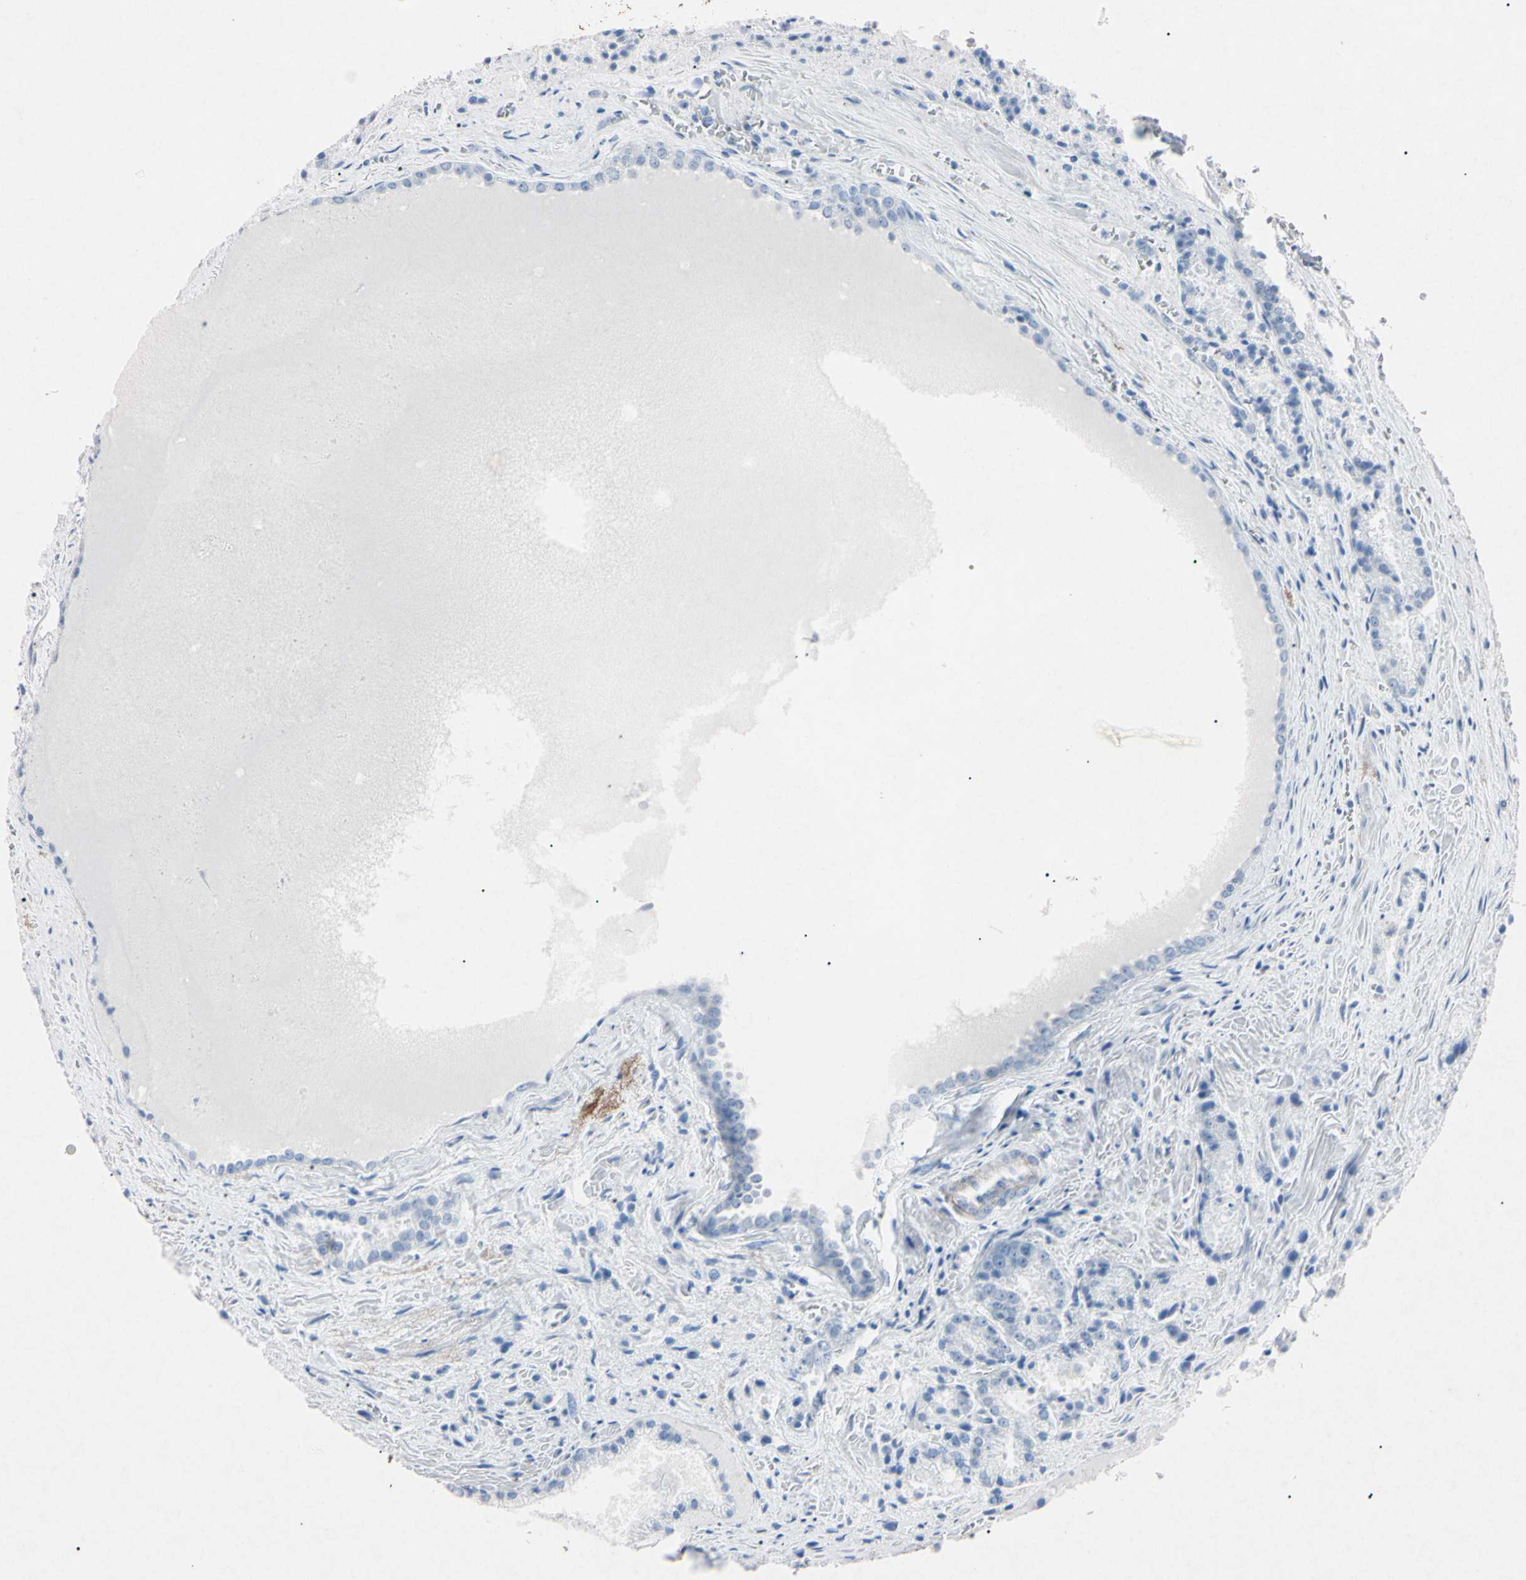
{"staining": {"intensity": "negative", "quantity": "none", "location": "none"}, "tissue": "prostate cancer", "cell_type": "Tumor cells", "image_type": "cancer", "snomed": [{"axis": "morphology", "description": "Adenocarcinoma, Low grade"}, {"axis": "topography", "description": "Prostate"}], "caption": "This is an immunohistochemistry image of human prostate cancer. There is no expression in tumor cells.", "gene": "ELN", "patient": {"sex": "male", "age": 64}}